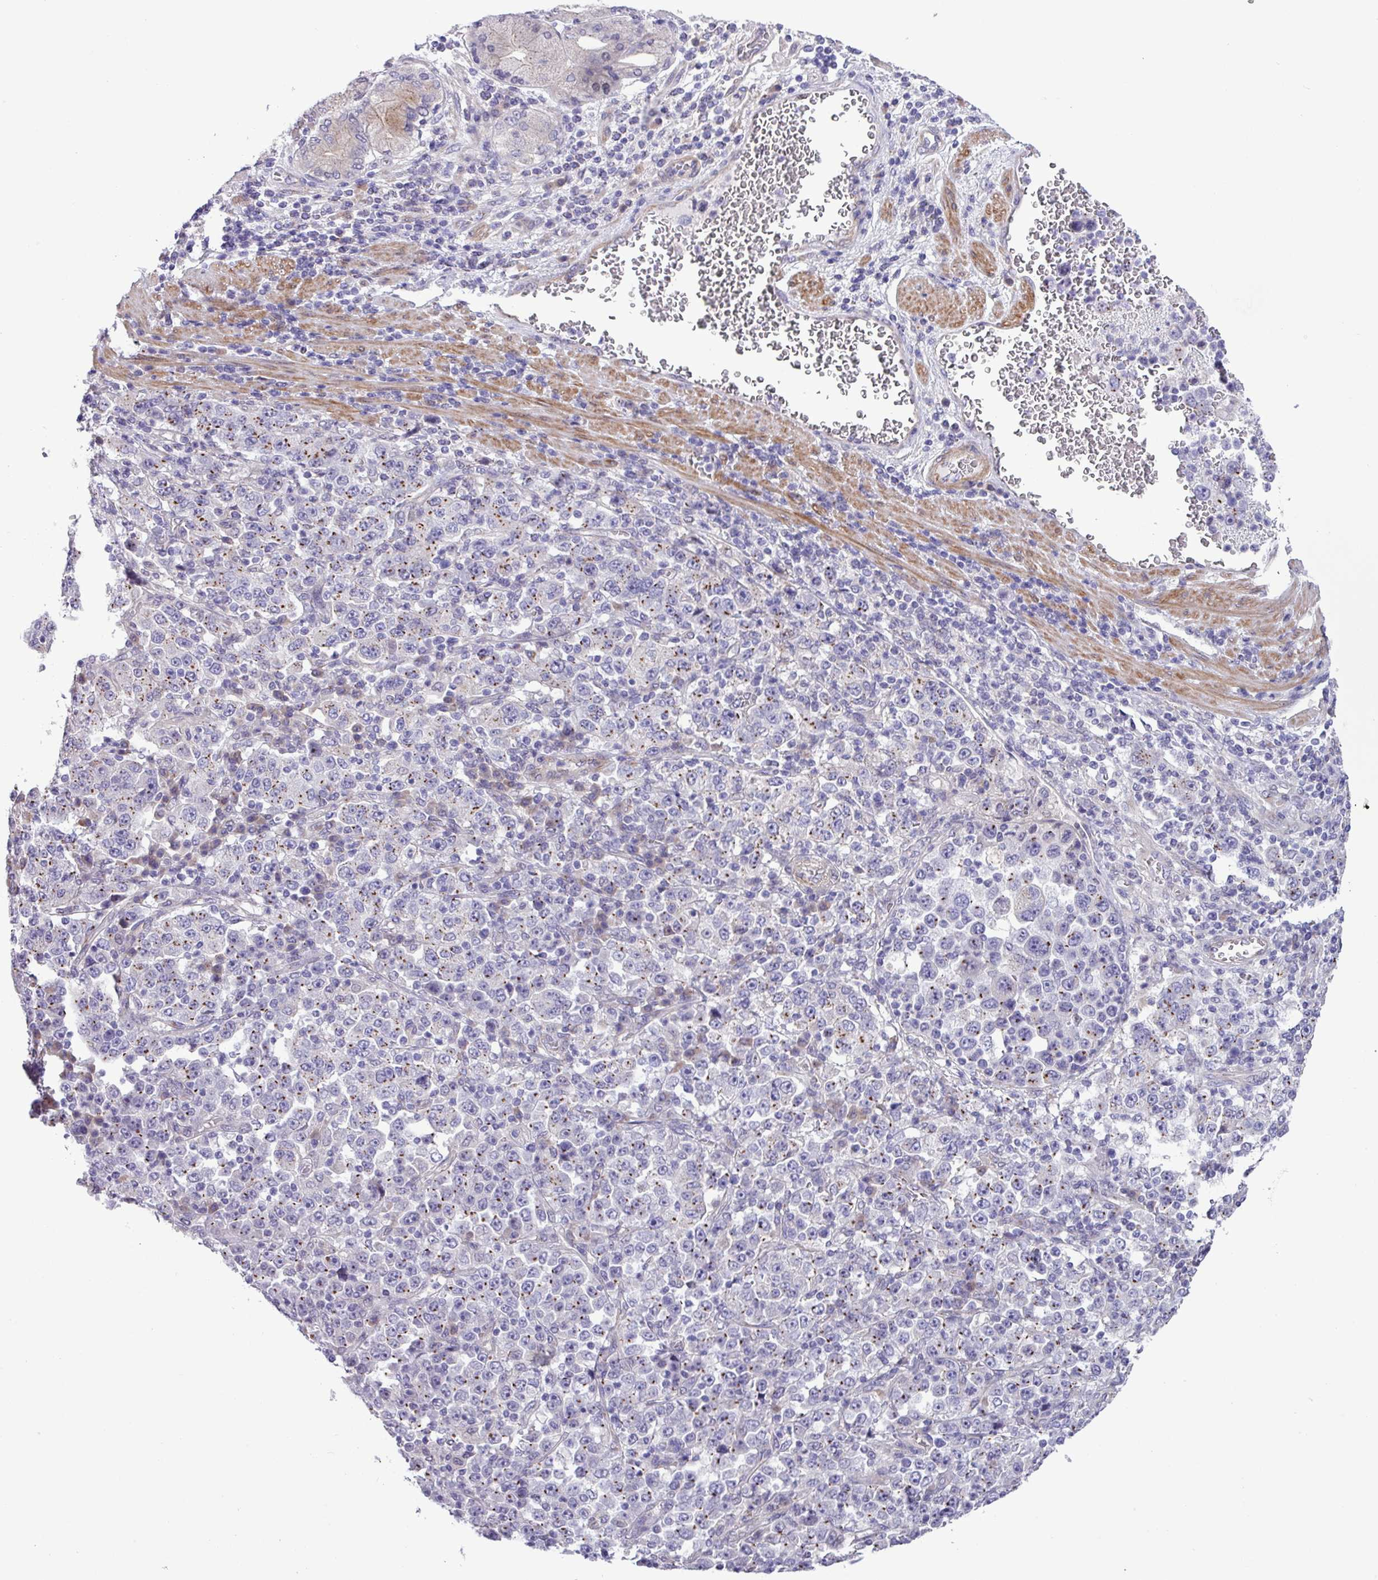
{"staining": {"intensity": "moderate", "quantity": "25%-75%", "location": "cytoplasmic/membranous"}, "tissue": "stomach cancer", "cell_type": "Tumor cells", "image_type": "cancer", "snomed": [{"axis": "morphology", "description": "Normal tissue, NOS"}, {"axis": "morphology", "description": "Adenocarcinoma, NOS"}, {"axis": "topography", "description": "Stomach, upper"}, {"axis": "topography", "description": "Stomach"}], "caption": "Immunohistochemical staining of stomach adenocarcinoma shows medium levels of moderate cytoplasmic/membranous staining in approximately 25%-75% of tumor cells.", "gene": "SPINK8", "patient": {"sex": "male", "age": 59}}